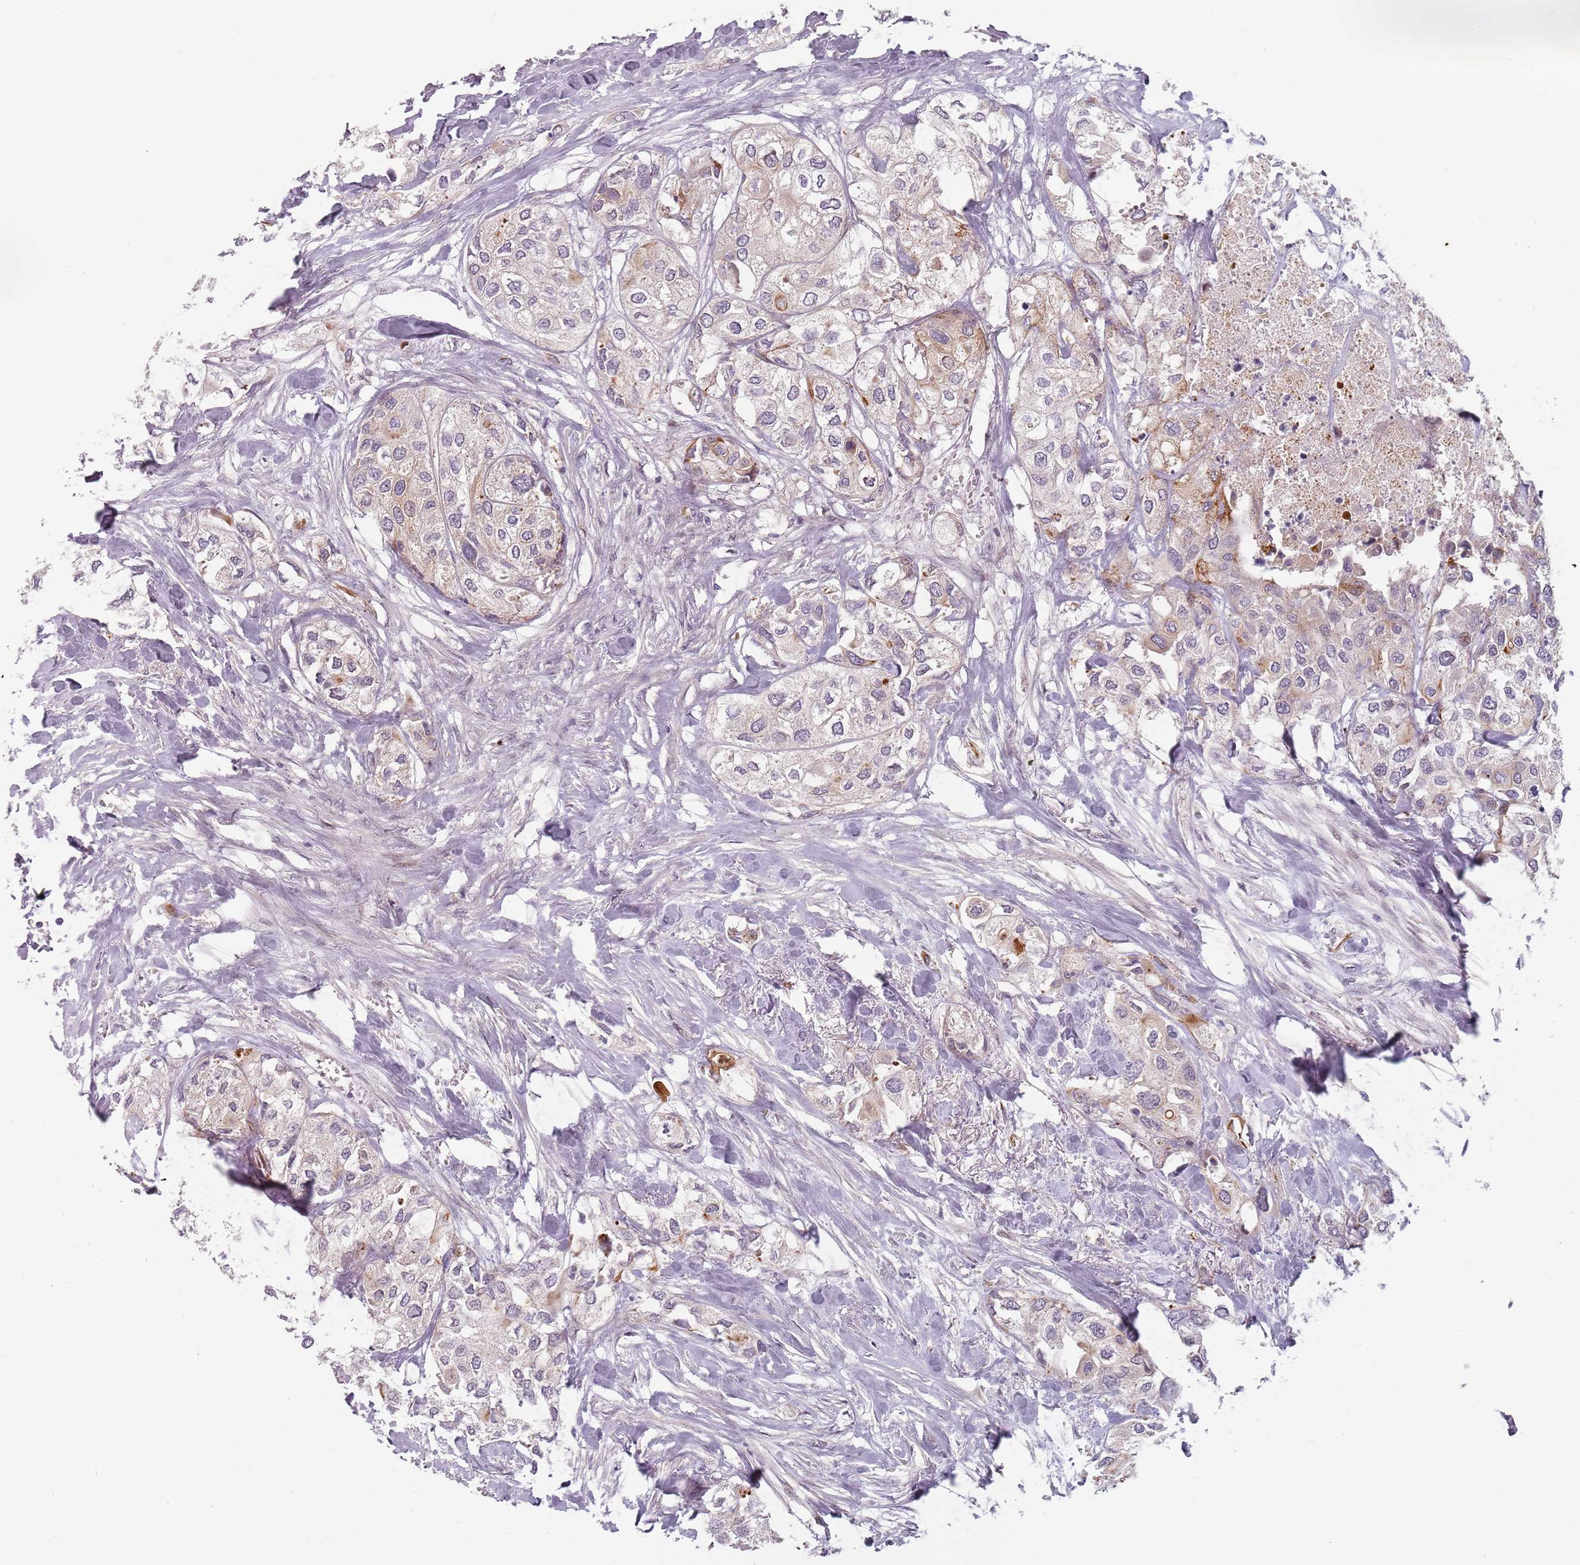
{"staining": {"intensity": "moderate", "quantity": "<25%", "location": "cytoplasmic/membranous"}, "tissue": "urothelial cancer", "cell_type": "Tumor cells", "image_type": "cancer", "snomed": [{"axis": "morphology", "description": "Urothelial carcinoma, High grade"}, {"axis": "topography", "description": "Urinary bladder"}], "caption": "A brown stain labels moderate cytoplasmic/membranous staining of a protein in high-grade urothelial carcinoma tumor cells.", "gene": "RPS6KA2", "patient": {"sex": "male", "age": 64}}